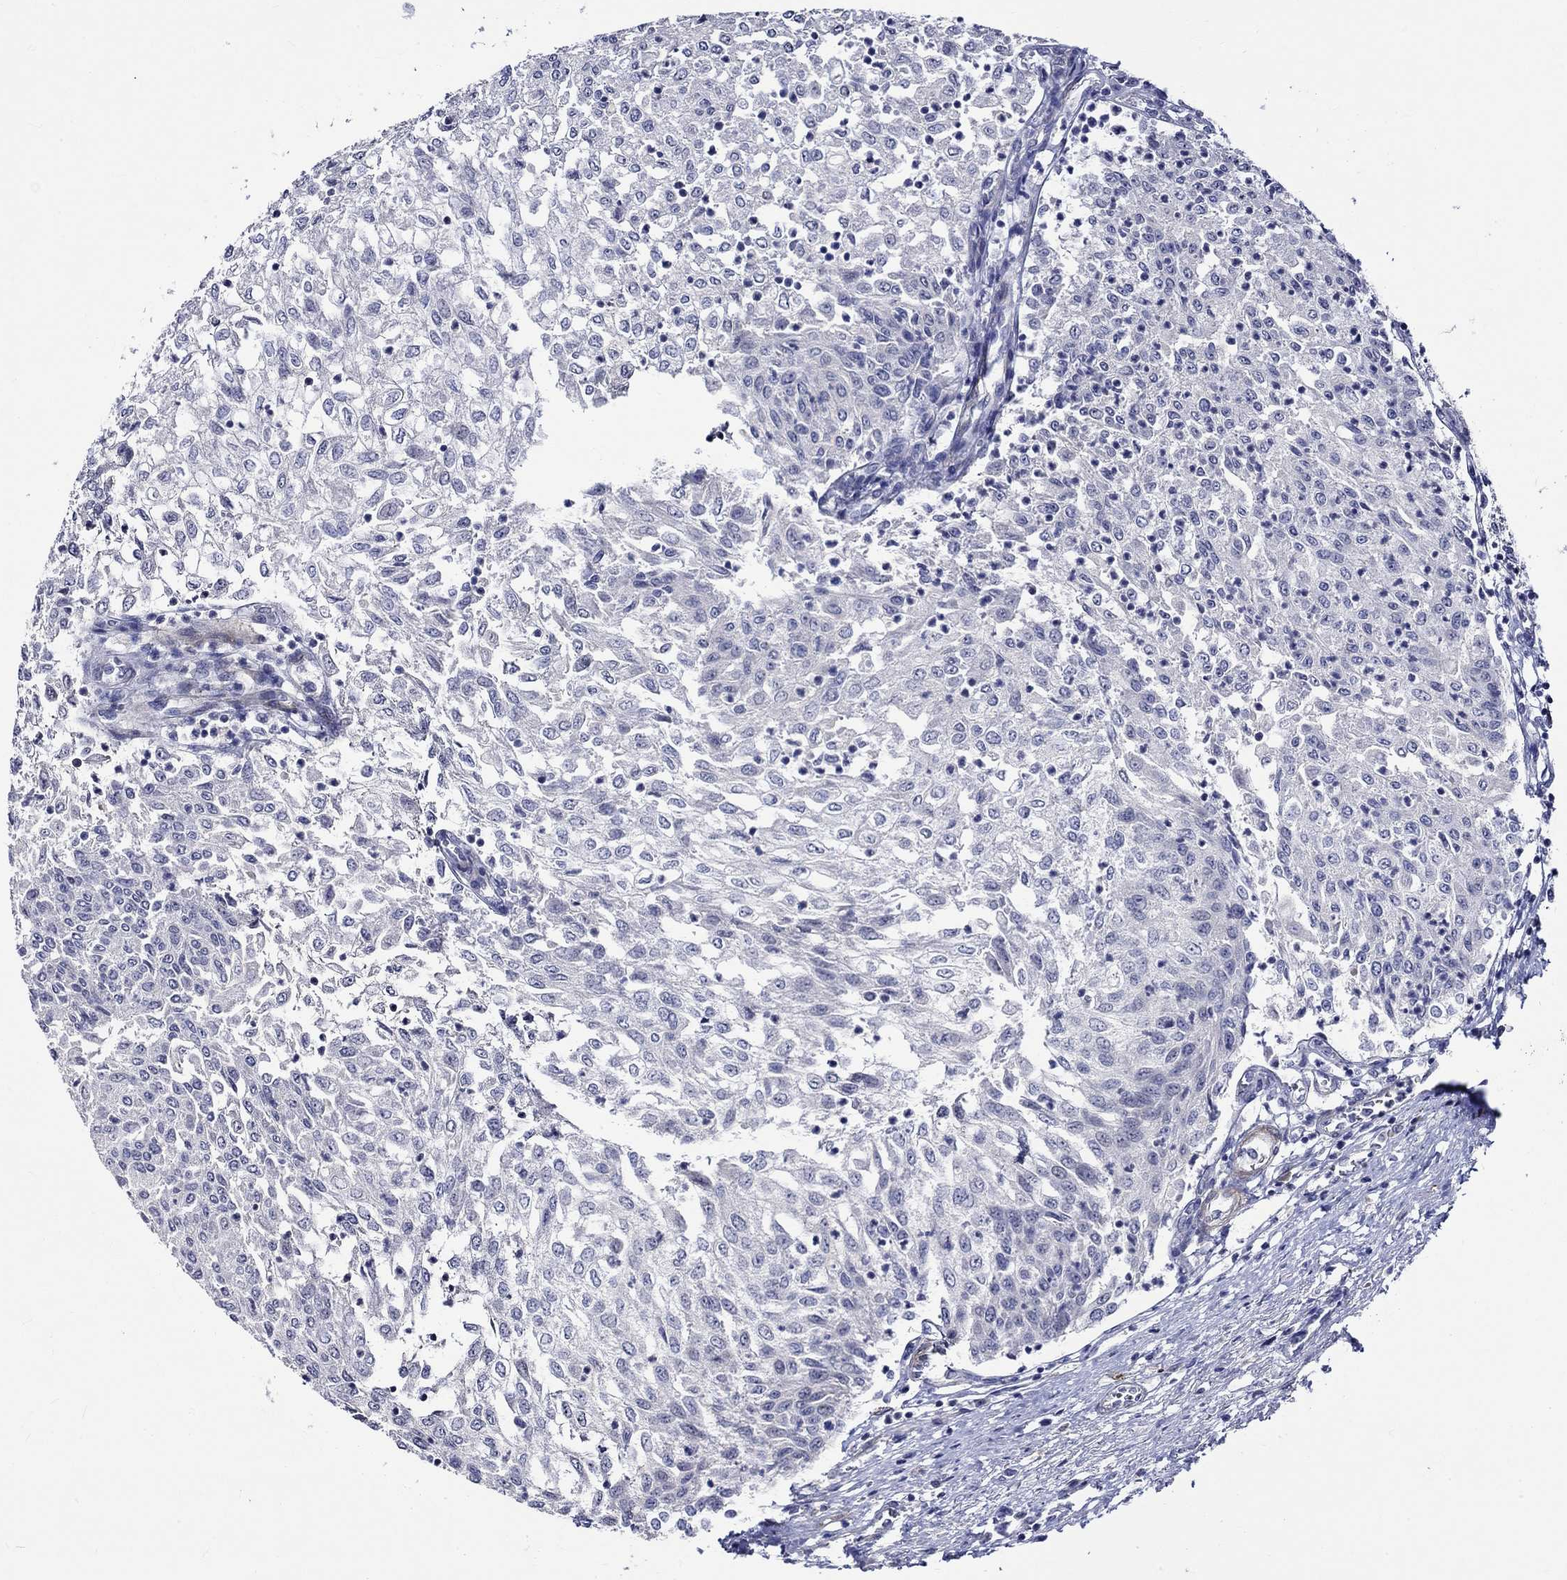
{"staining": {"intensity": "negative", "quantity": "none", "location": "none"}, "tissue": "urothelial cancer", "cell_type": "Tumor cells", "image_type": "cancer", "snomed": [{"axis": "morphology", "description": "Urothelial carcinoma, Low grade"}, {"axis": "topography", "description": "Urinary bladder"}], "caption": "Immunohistochemical staining of urothelial carcinoma (low-grade) demonstrates no significant positivity in tumor cells.", "gene": "CRYAB", "patient": {"sex": "male", "age": 78}}